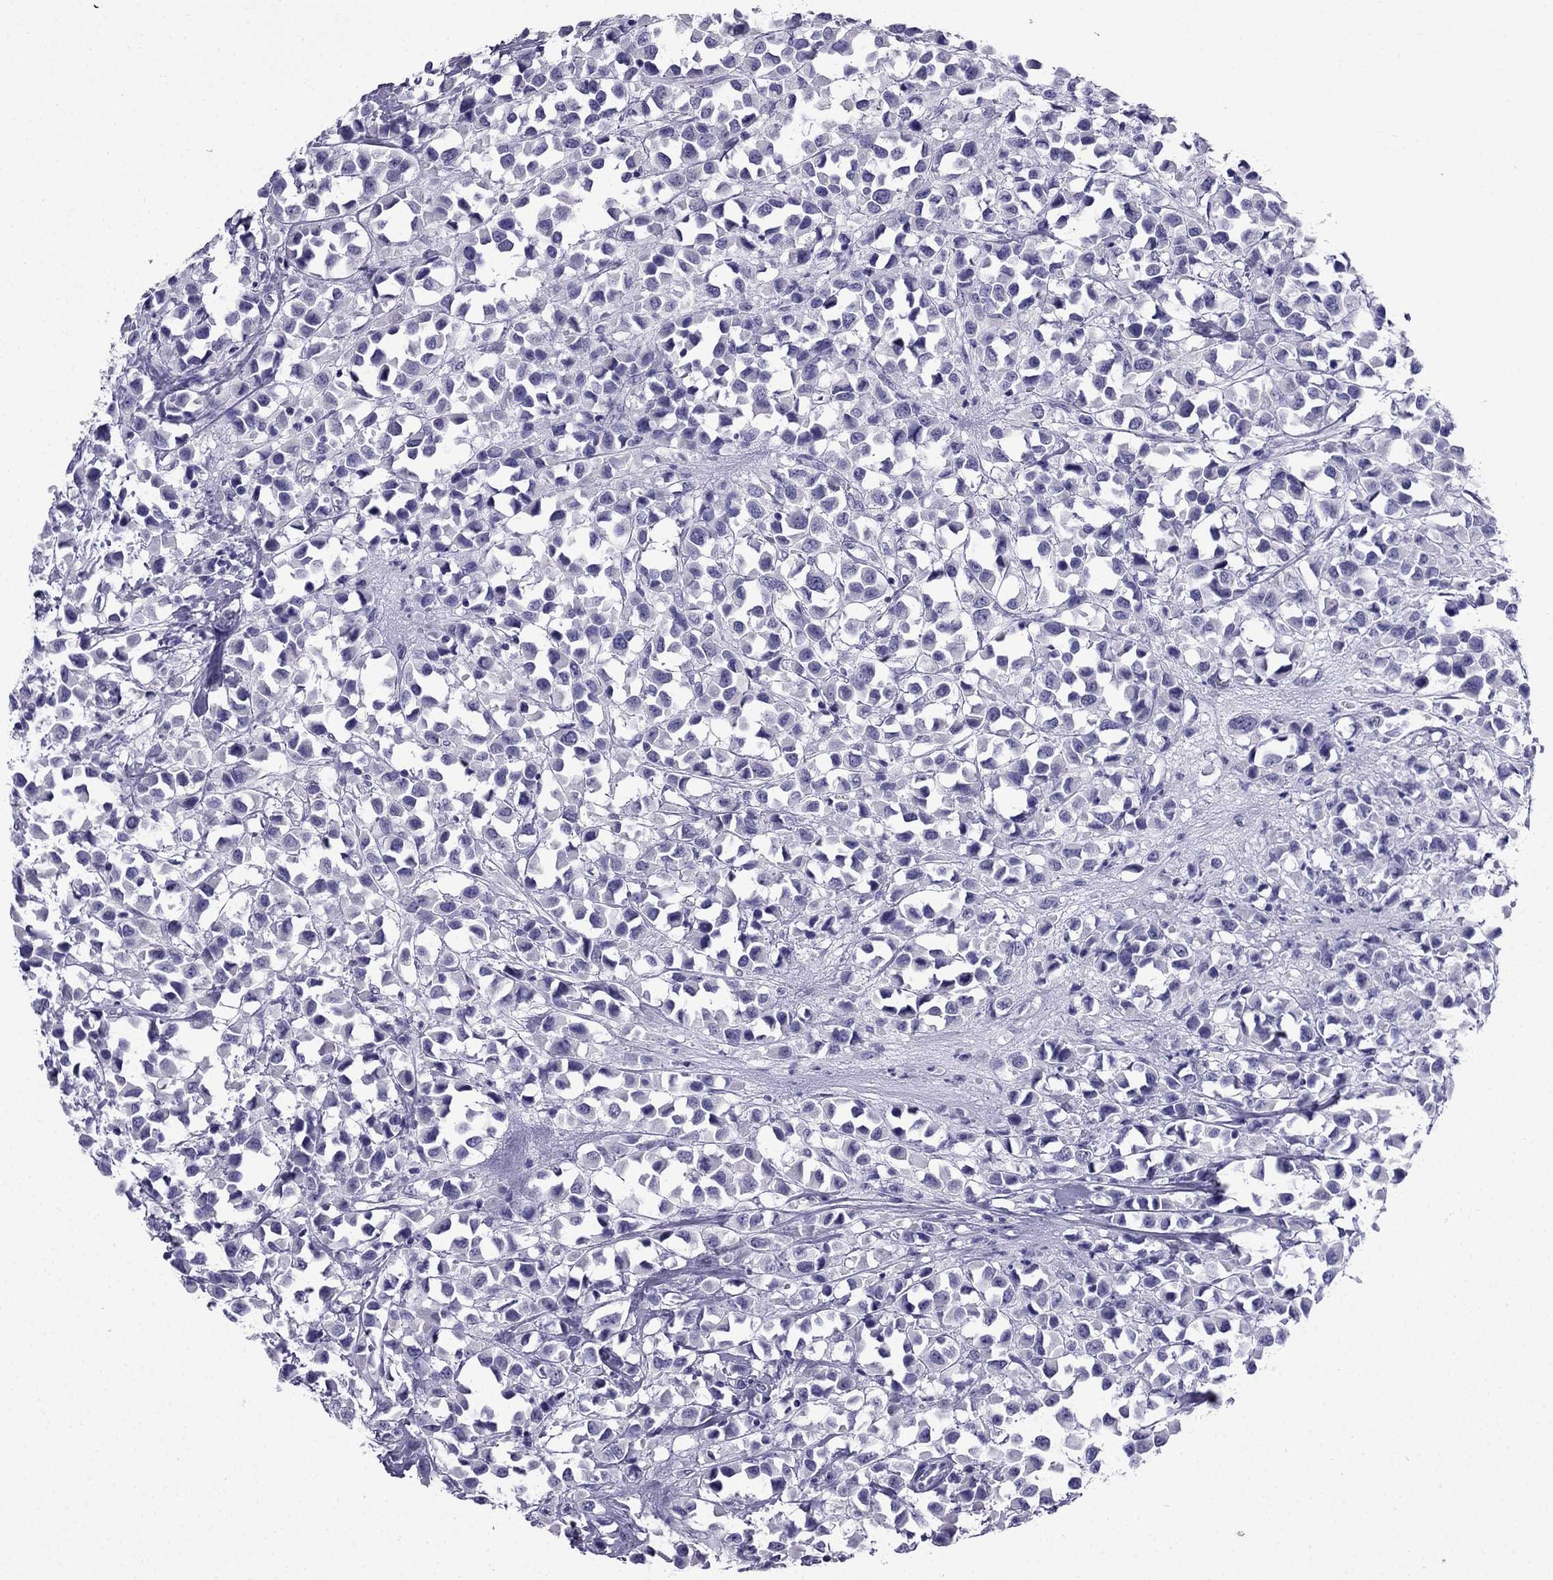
{"staining": {"intensity": "negative", "quantity": "none", "location": "none"}, "tissue": "breast cancer", "cell_type": "Tumor cells", "image_type": "cancer", "snomed": [{"axis": "morphology", "description": "Duct carcinoma"}, {"axis": "topography", "description": "Breast"}], "caption": "Breast cancer was stained to show a protein in brown. There is no significant staining in tumor cells.", "gene": "CDHR4", "patient": {"sex": "female", "age": 61}}